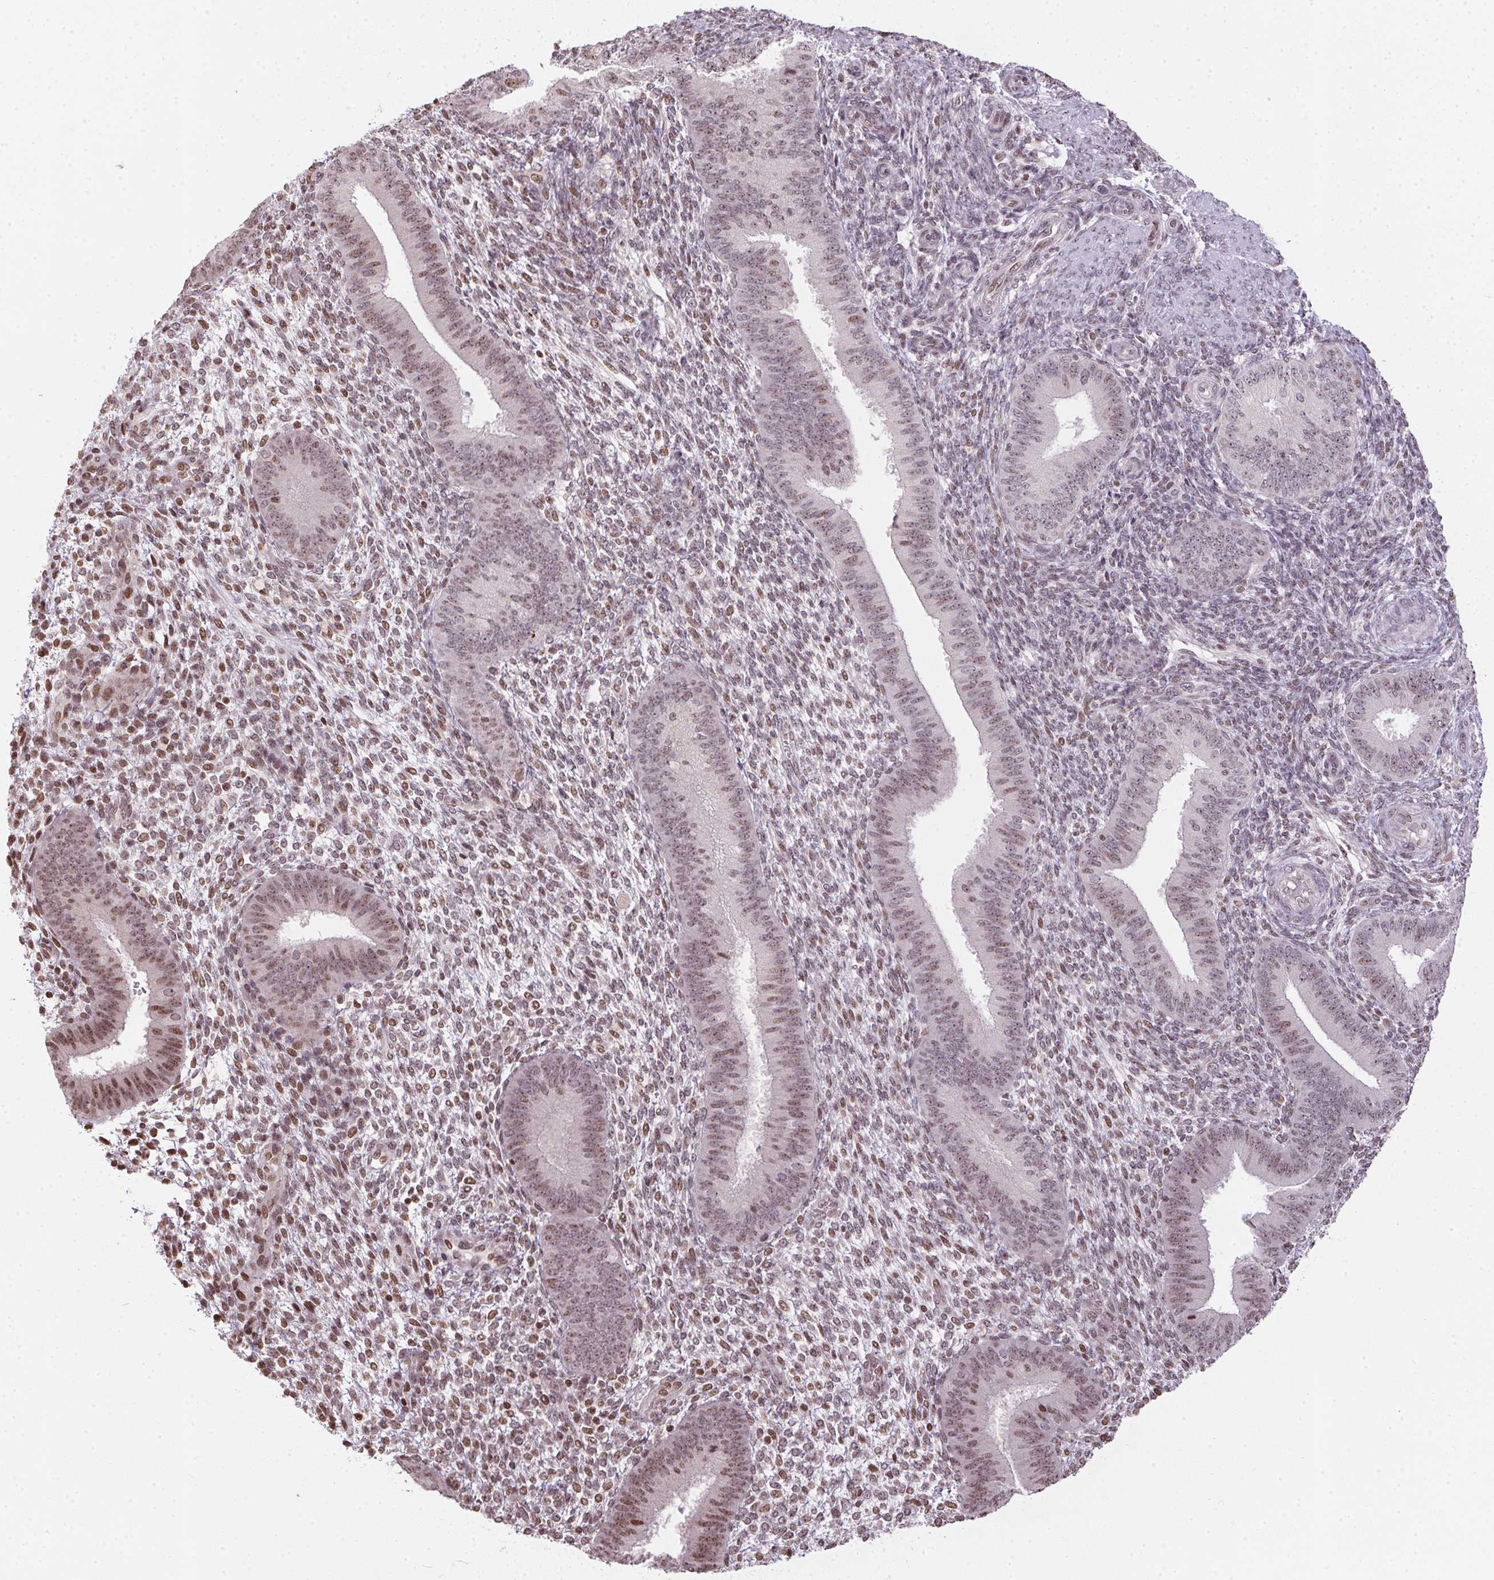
{"staining": {"intensity": "moderate", "quantity": "25%-75%", "location": "nuclear"}, "tissue": "endometrium", "cell_type": "Cells in endometrial stroma", "image_type": "normal", "snomed": [{"axis": "morphology", "description": "Normal tissue, NOS"}, {"axis": "topography", "description": "Endometrium"}], "caption": "Immunohistochemistry (IHC) micrograph of unremarkable endometrium stained for a protein (brown), which displays medium levels of moderate nuclear staining in approximately 25%-75% of cells in endometrial stroma.", "gene": "RNF181", "patient": {"sex": "female", "age": 39}}